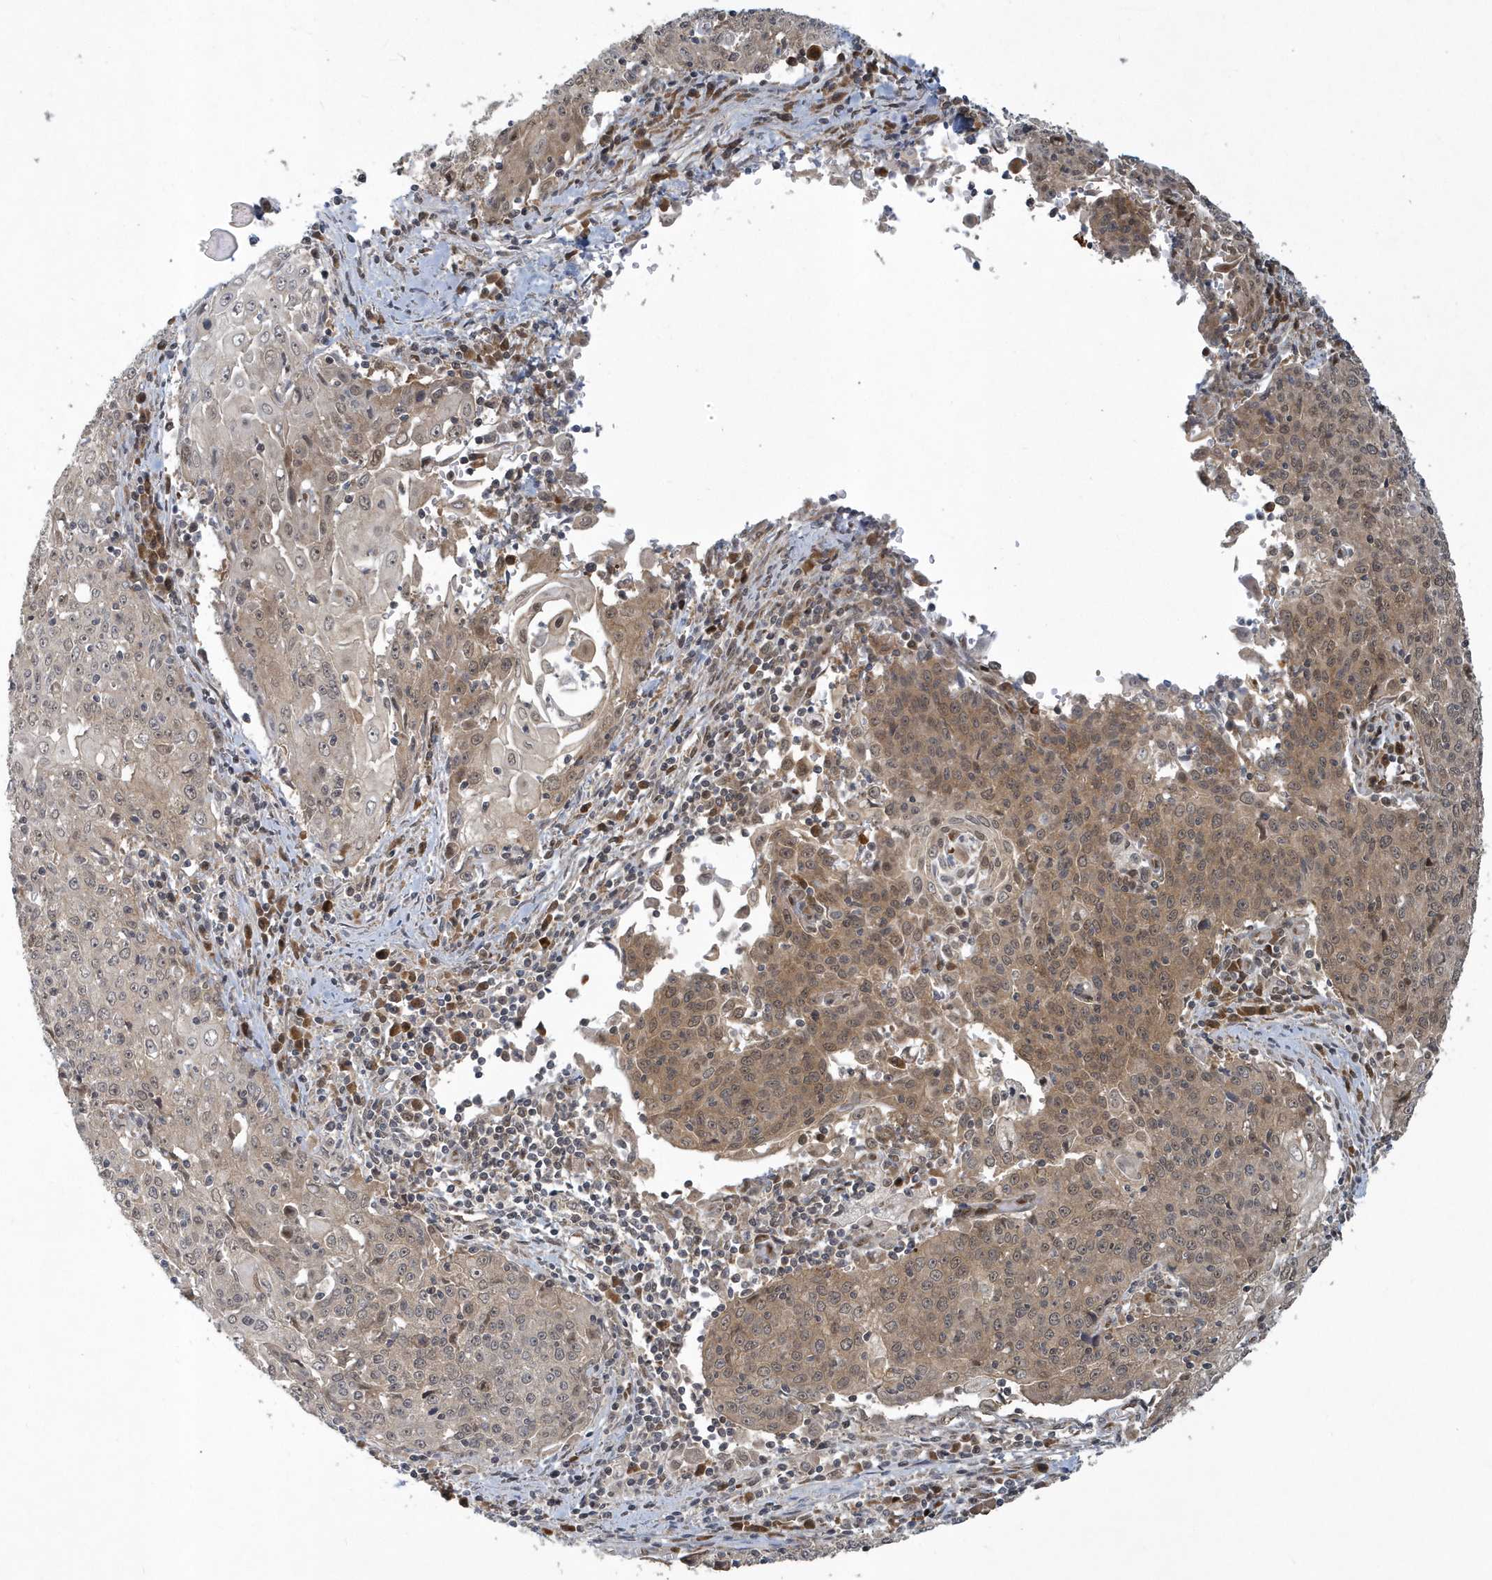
{"staining": {"intensity": "moderate", "quantity": "25%-75%", "location": "cytoplasmic/membranous"}, "tissue": "cervical cancer", "cell_type": "Tumor cells", "image_type": "cancer", "snomed": [{"axis": "morphology", "description": "Squamous cell carcinoma, NOS"}, {"axis": "topography", "description": "Cervix"}], "caption": "A high-resolution image shows immunohistochemistry staining of cervical squamous cell carcinoma, which displays moderate cytoplasmic/membranous staining in approximately 25%-75% of tumor cells. The protein of interest is stained brown, and the nuclei are stained in blue (DAB (3,3'-diaminobenzidine) IHC with brightfield microscopy, high magnification).", "gene": "ATG4A", "patient": {"sex": "female", "age": 48}}